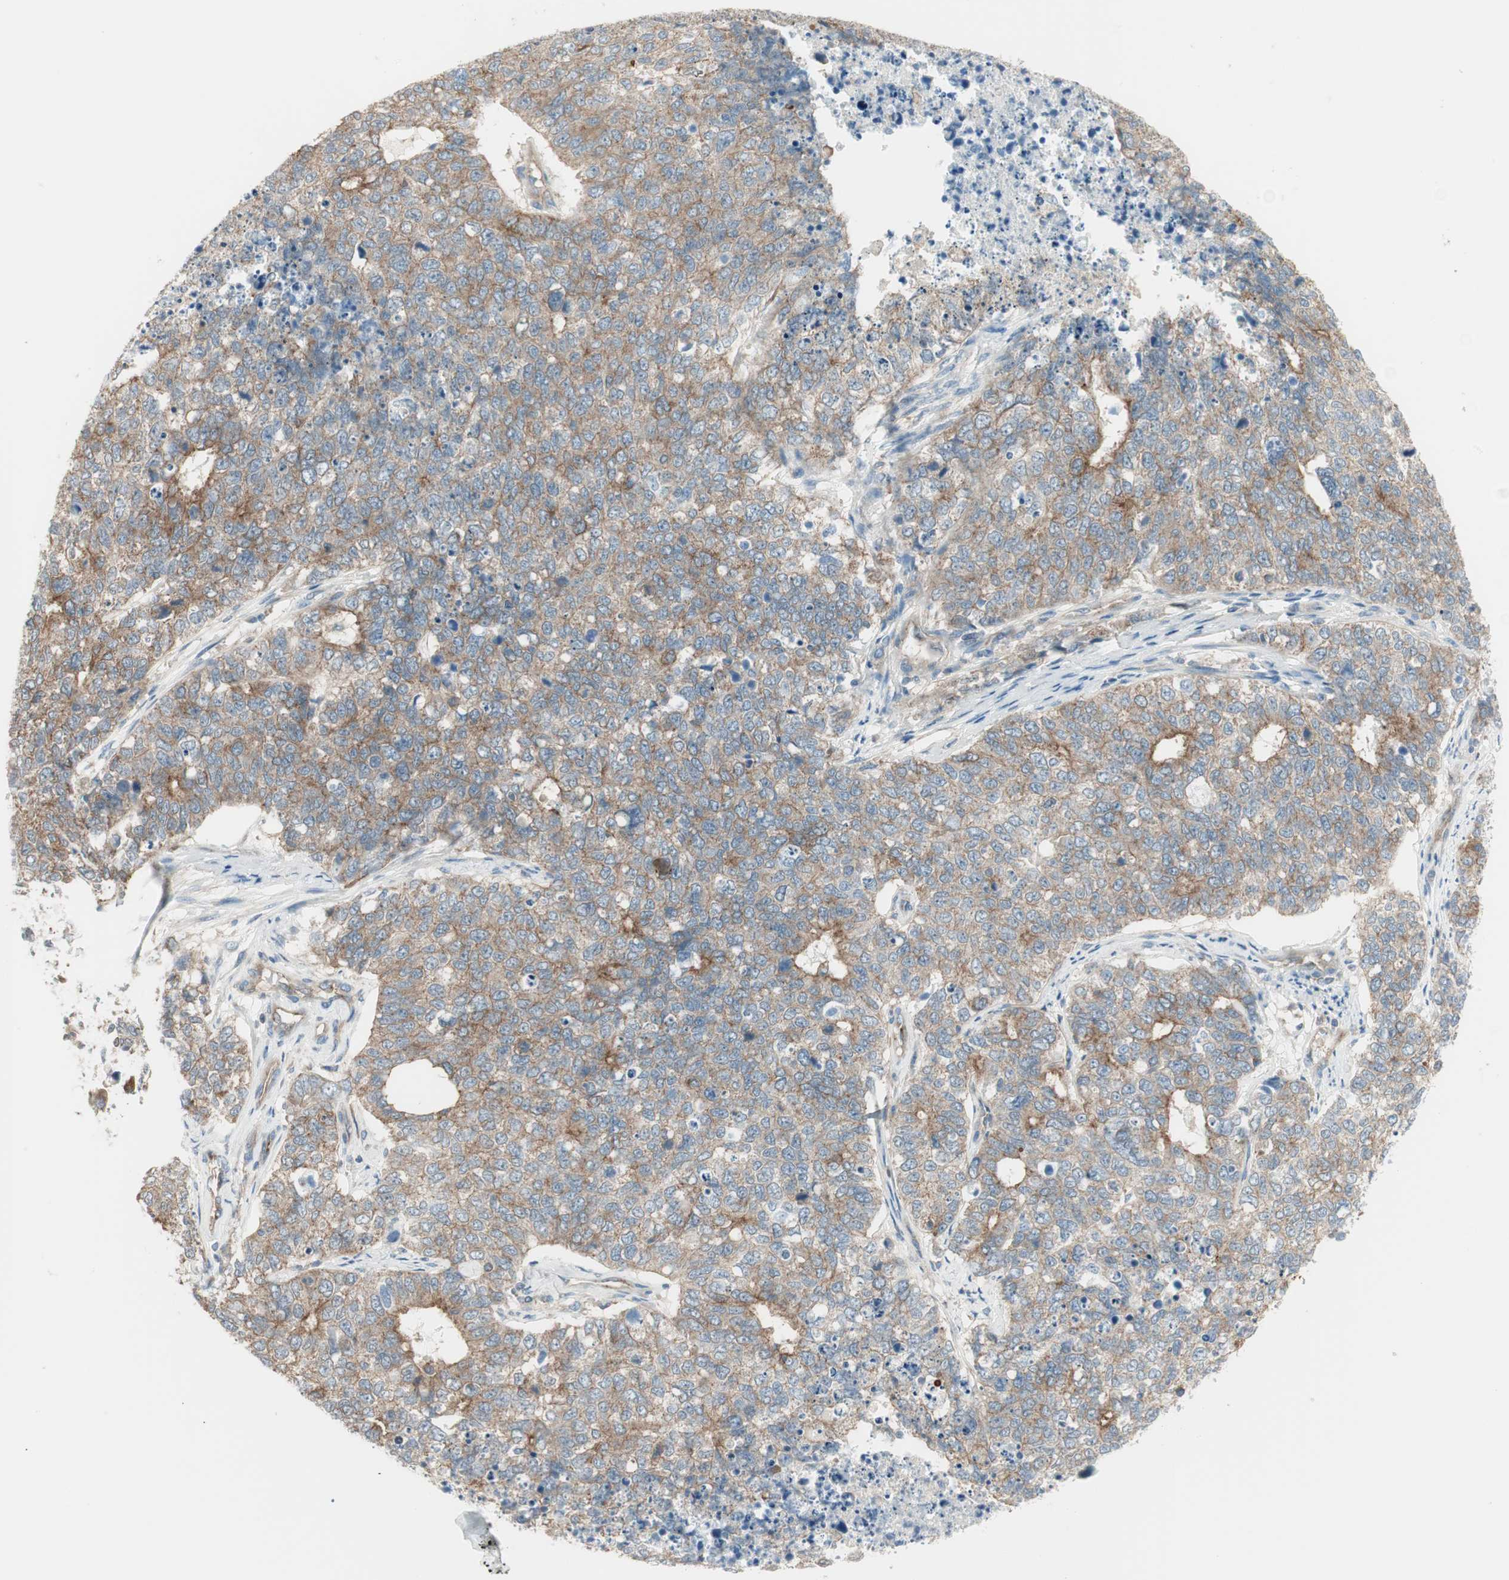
{"staining": {"intensity": "weak", "quantity": ">75%", "location": "cytoplasmic/membranous"}, "tissue": "cervical cancer", "cell_type": "Tumor cells", "image_type": "cancer", "snomed": [{"axis": "morphology", "description": "Squamous cell carcinoma, NOS"}, {"axis": "topography", "description": "Cervix"}], "caption": "There is low levels of weak cytoplasmic/membranous expression in tumor cells of cervical cancer (squamous cell carcinoma), as demonstrated by immunohistochemical staining (brown color).", "gene": "AGFG1", "patient": {"sex": "female", "age": 63}}